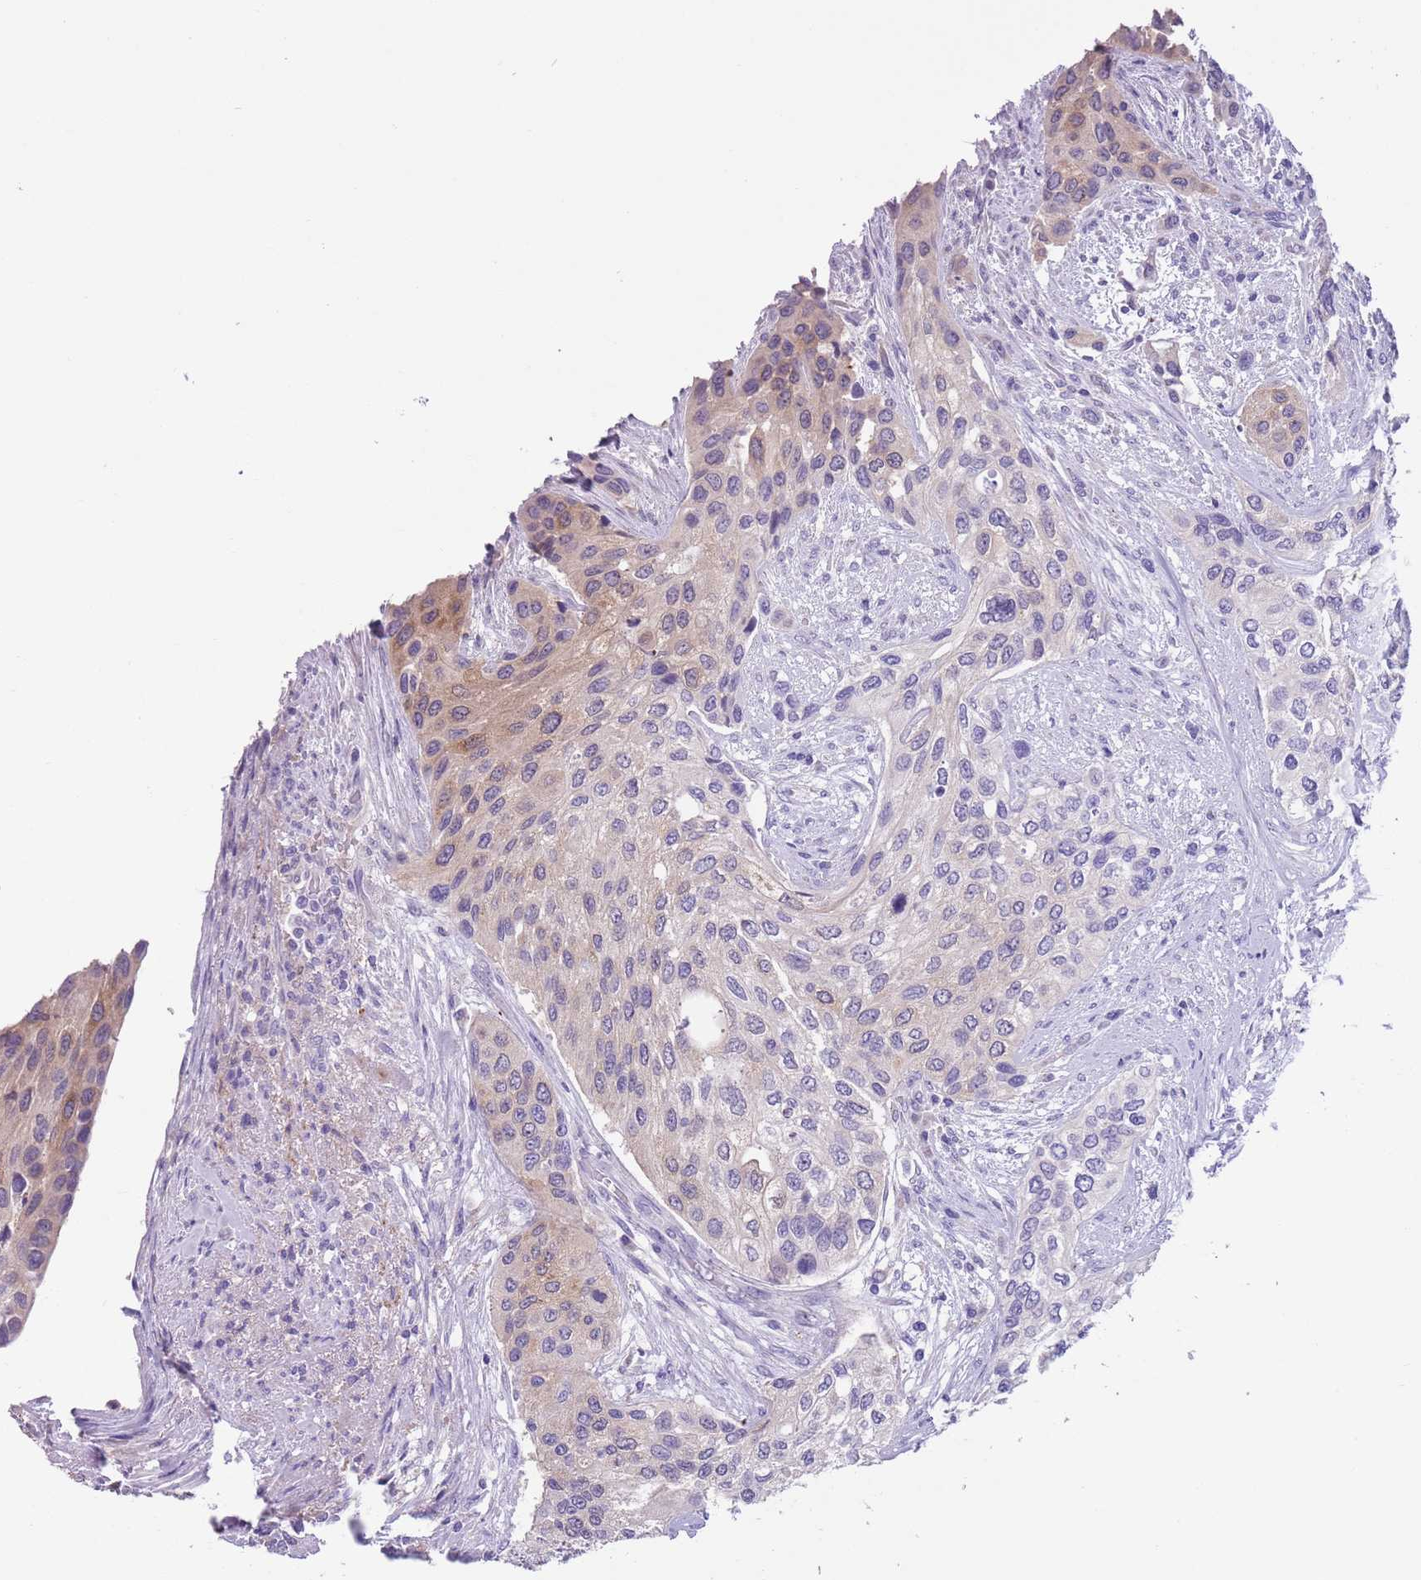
{"staining": {"intensity": "weak", "quantity": "25%-75%", "location": "cytoplasmic/membranous"}, "tissue": "urothelial cancer", "cell_type": "Tumor cells", "image_type": "cancer", "snomed": [{"axis": "morphology", "description": "Normal tissue, NOS"}, {"axis": "morphology", "description": "Urothelial carcinoma, High grade"}, {"axis": "topography", "description": "Vascular tissue"}, {"axis": "topography", "description": "Urinary bladder"}], "caption": "IHC (DAB (3,3'-diaminobenzidine)) staining of human urothelial cancer displays weak cytoplasmic/membranous protein expression in about 25%-75% of tumor cells.", "gene": "PFKFB2", "patient": {"sex": "female", "age": 56}}